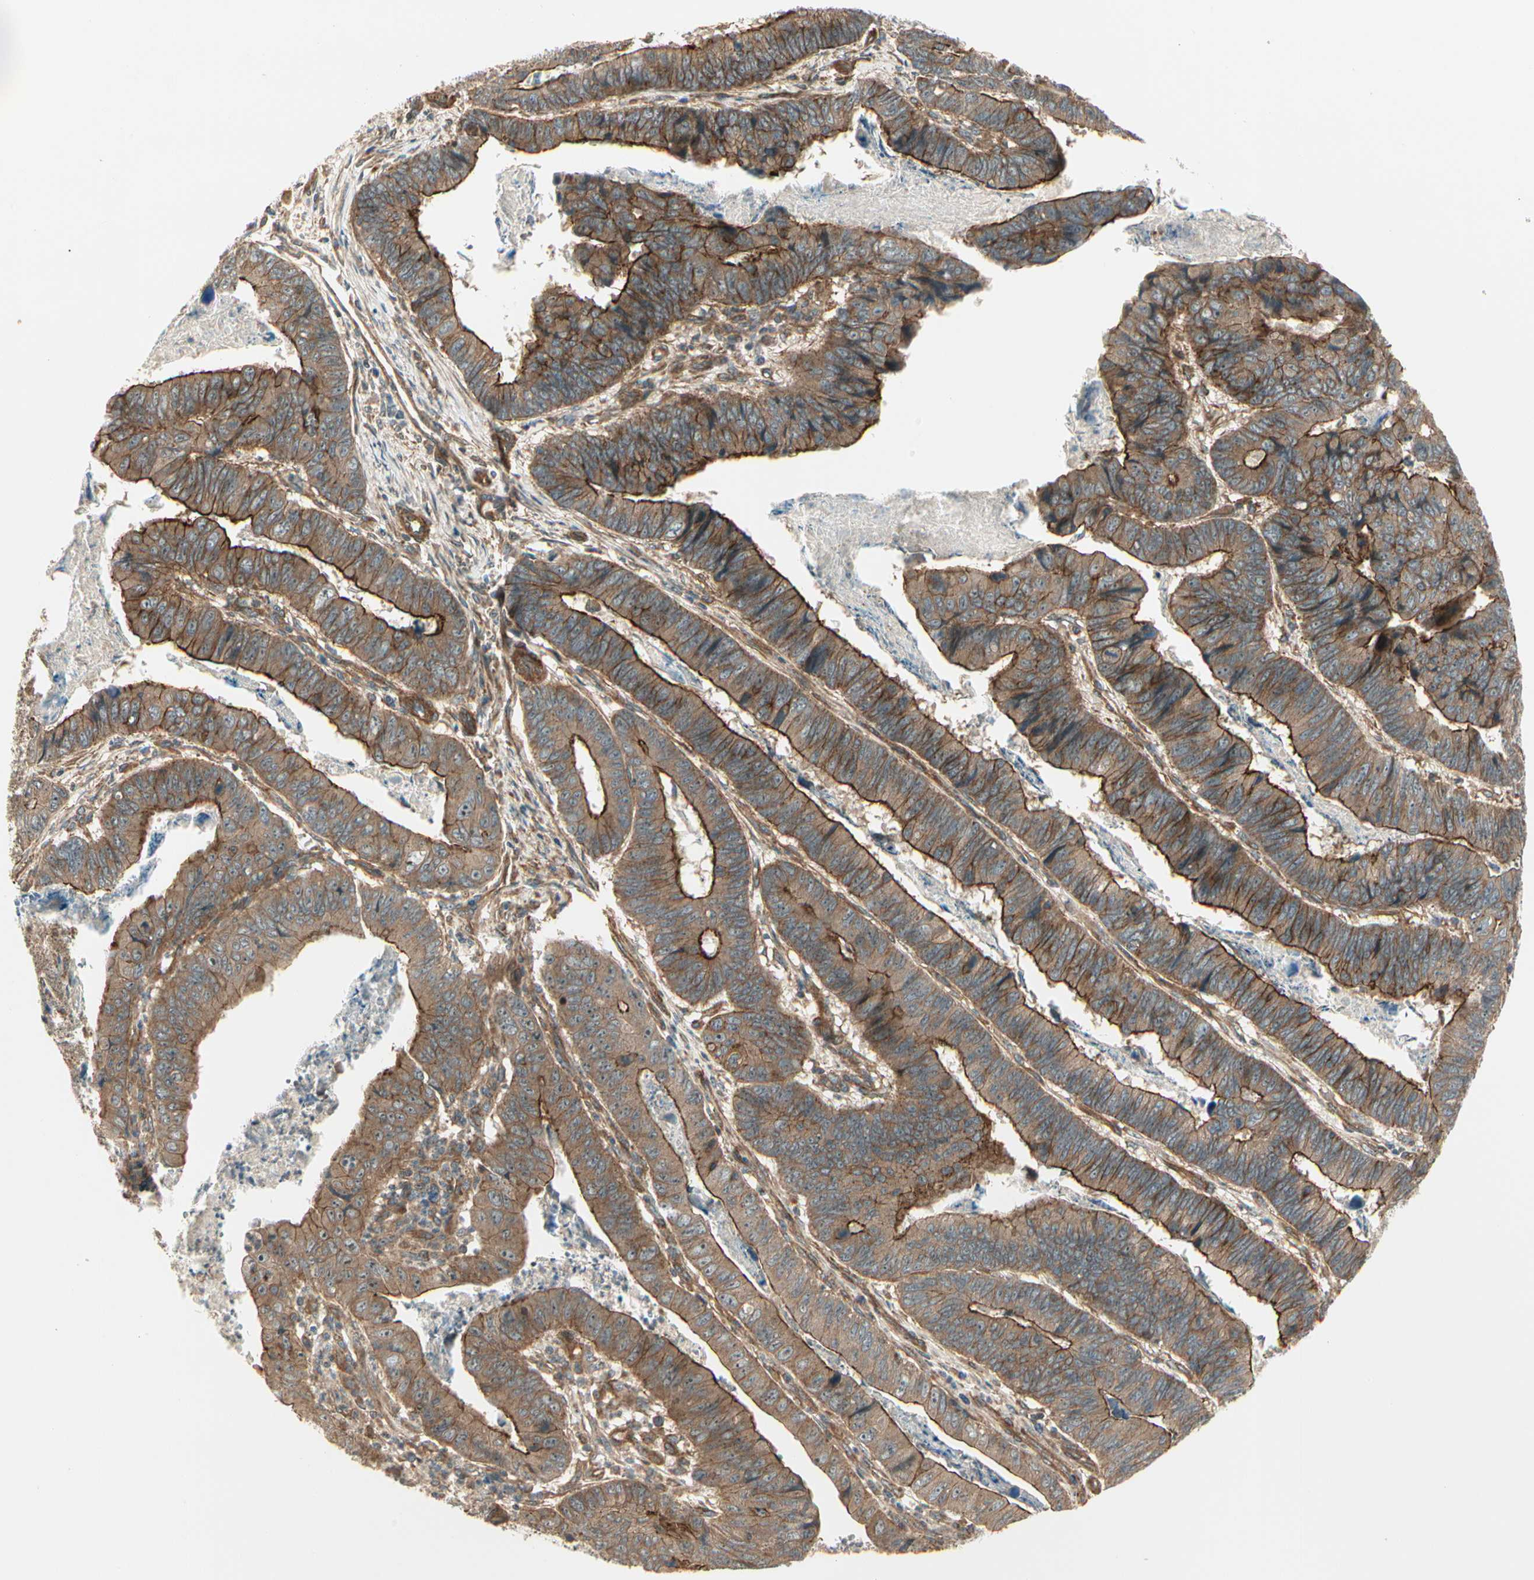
{"staining": {"intensity": "strong", "quantity": ">75%", "location": "cytoplasmic/membranous"}, "tissue": "stomach cancer", "cell_type": "Tumor cells", "image_type": "cancer", "snomed": [{"axis": "morphology", "description": "Adenocarcinoma, NOS"}, {"axis": "topography", "description": "Stomach, lower"}], "caption": "Stomach cancer was stained to show a protein in brown. There is high levels of strong cytoplasmic/membranous expression in about >75% of tumor cells.", "gene": "FKBP15", "patient": {"sex": "male", "age": 77}}